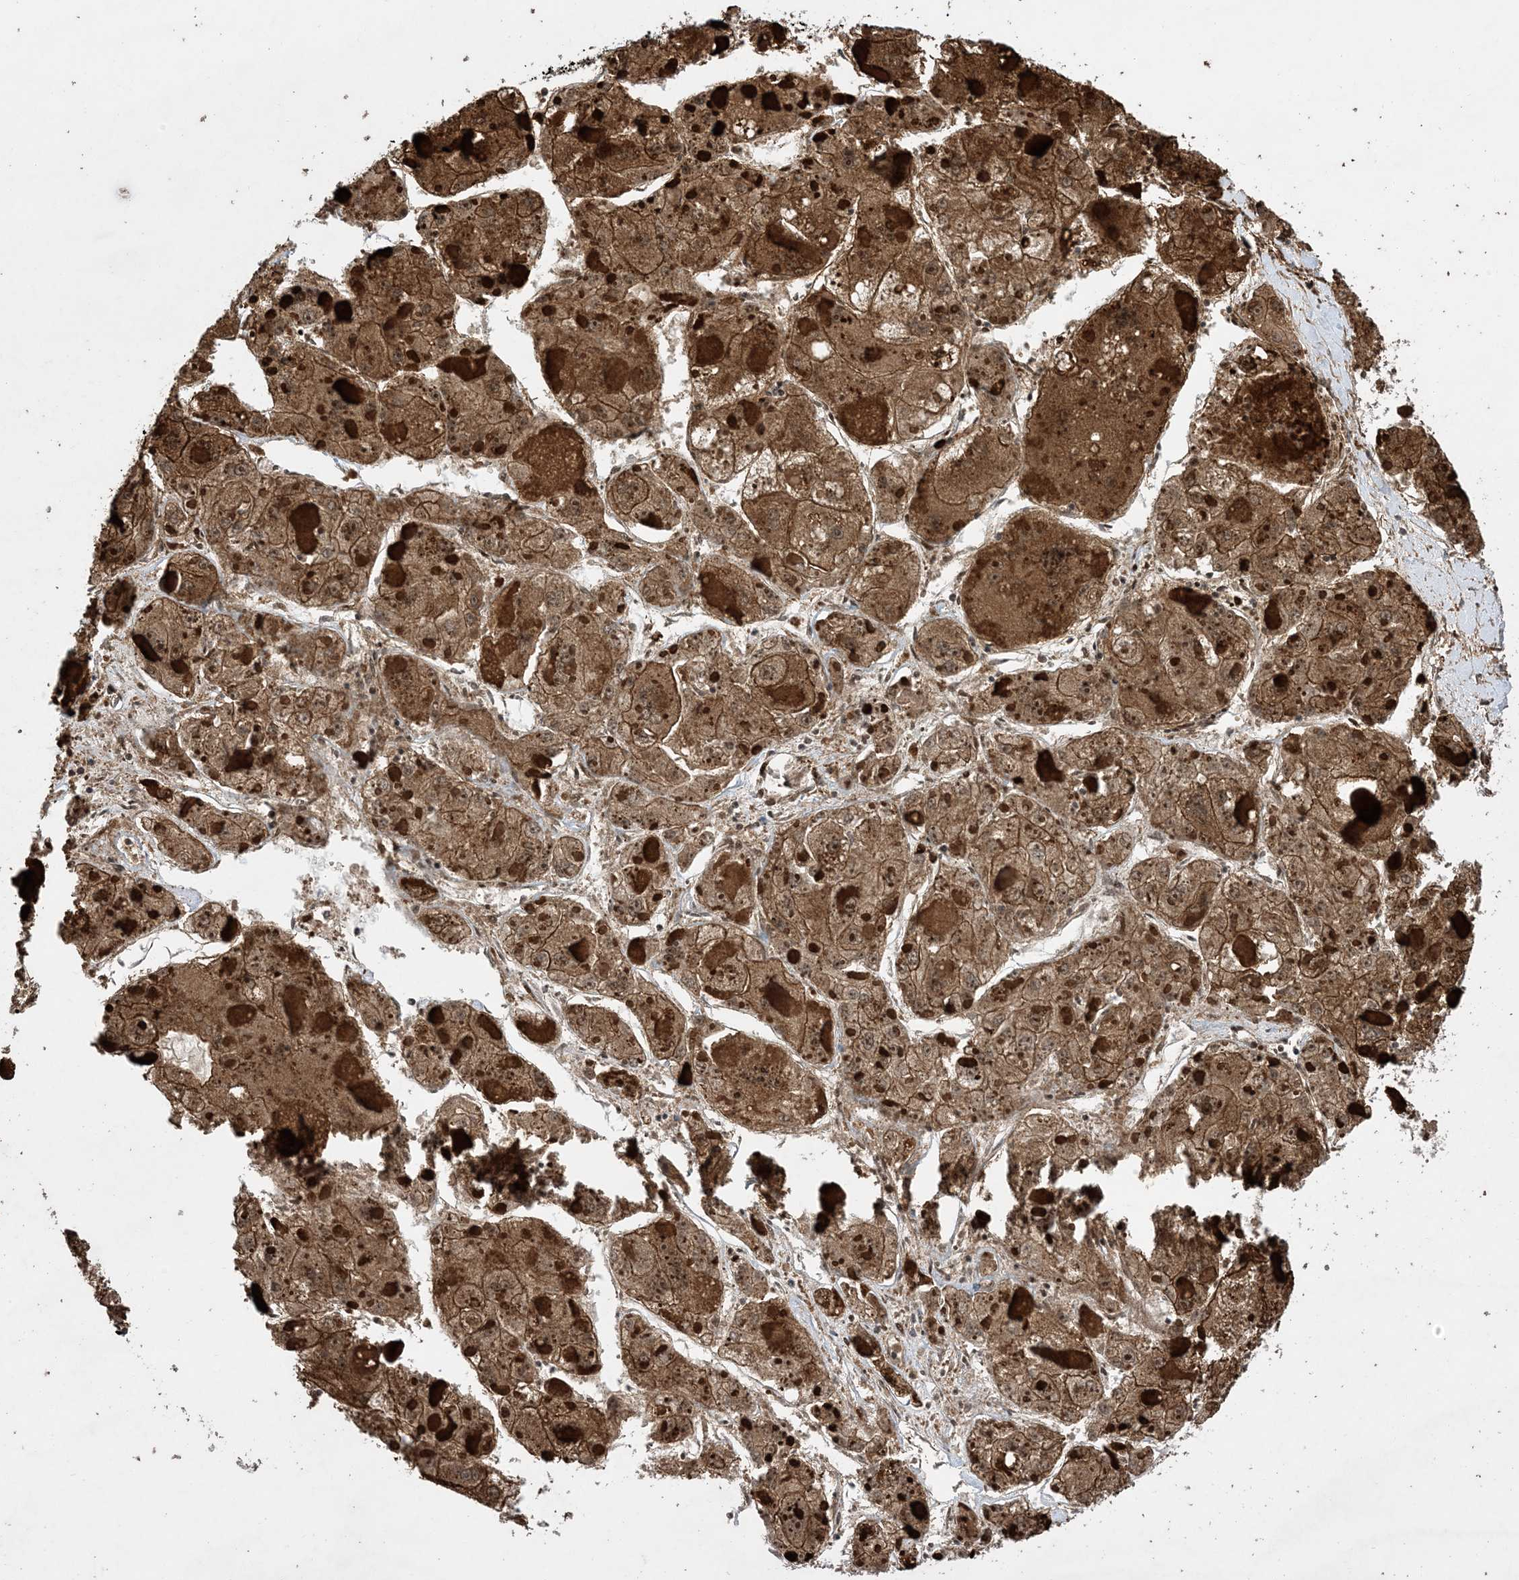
{"staining": {"intensity": "moderate", "quantity": ">75%", "location": "cytoplasmic/membranous"}, "tissue": "liver cancer", "cell_type": "Tumor cells", "image_type": "cancer", "snomed": [{"axis": "morphology", "description": "Carcinoma, Hepatocellular, NOS"}, {"axis": "topography", "description": "Liver"}], "caption": "The immunohistochemical stain shows moderate cytoplasmic/membranous positivity in tumor cells of liver hepatocellular carcinoma tissue.", "gene": "ZNF511", "patient": {"sex": "female", "age": 73}}